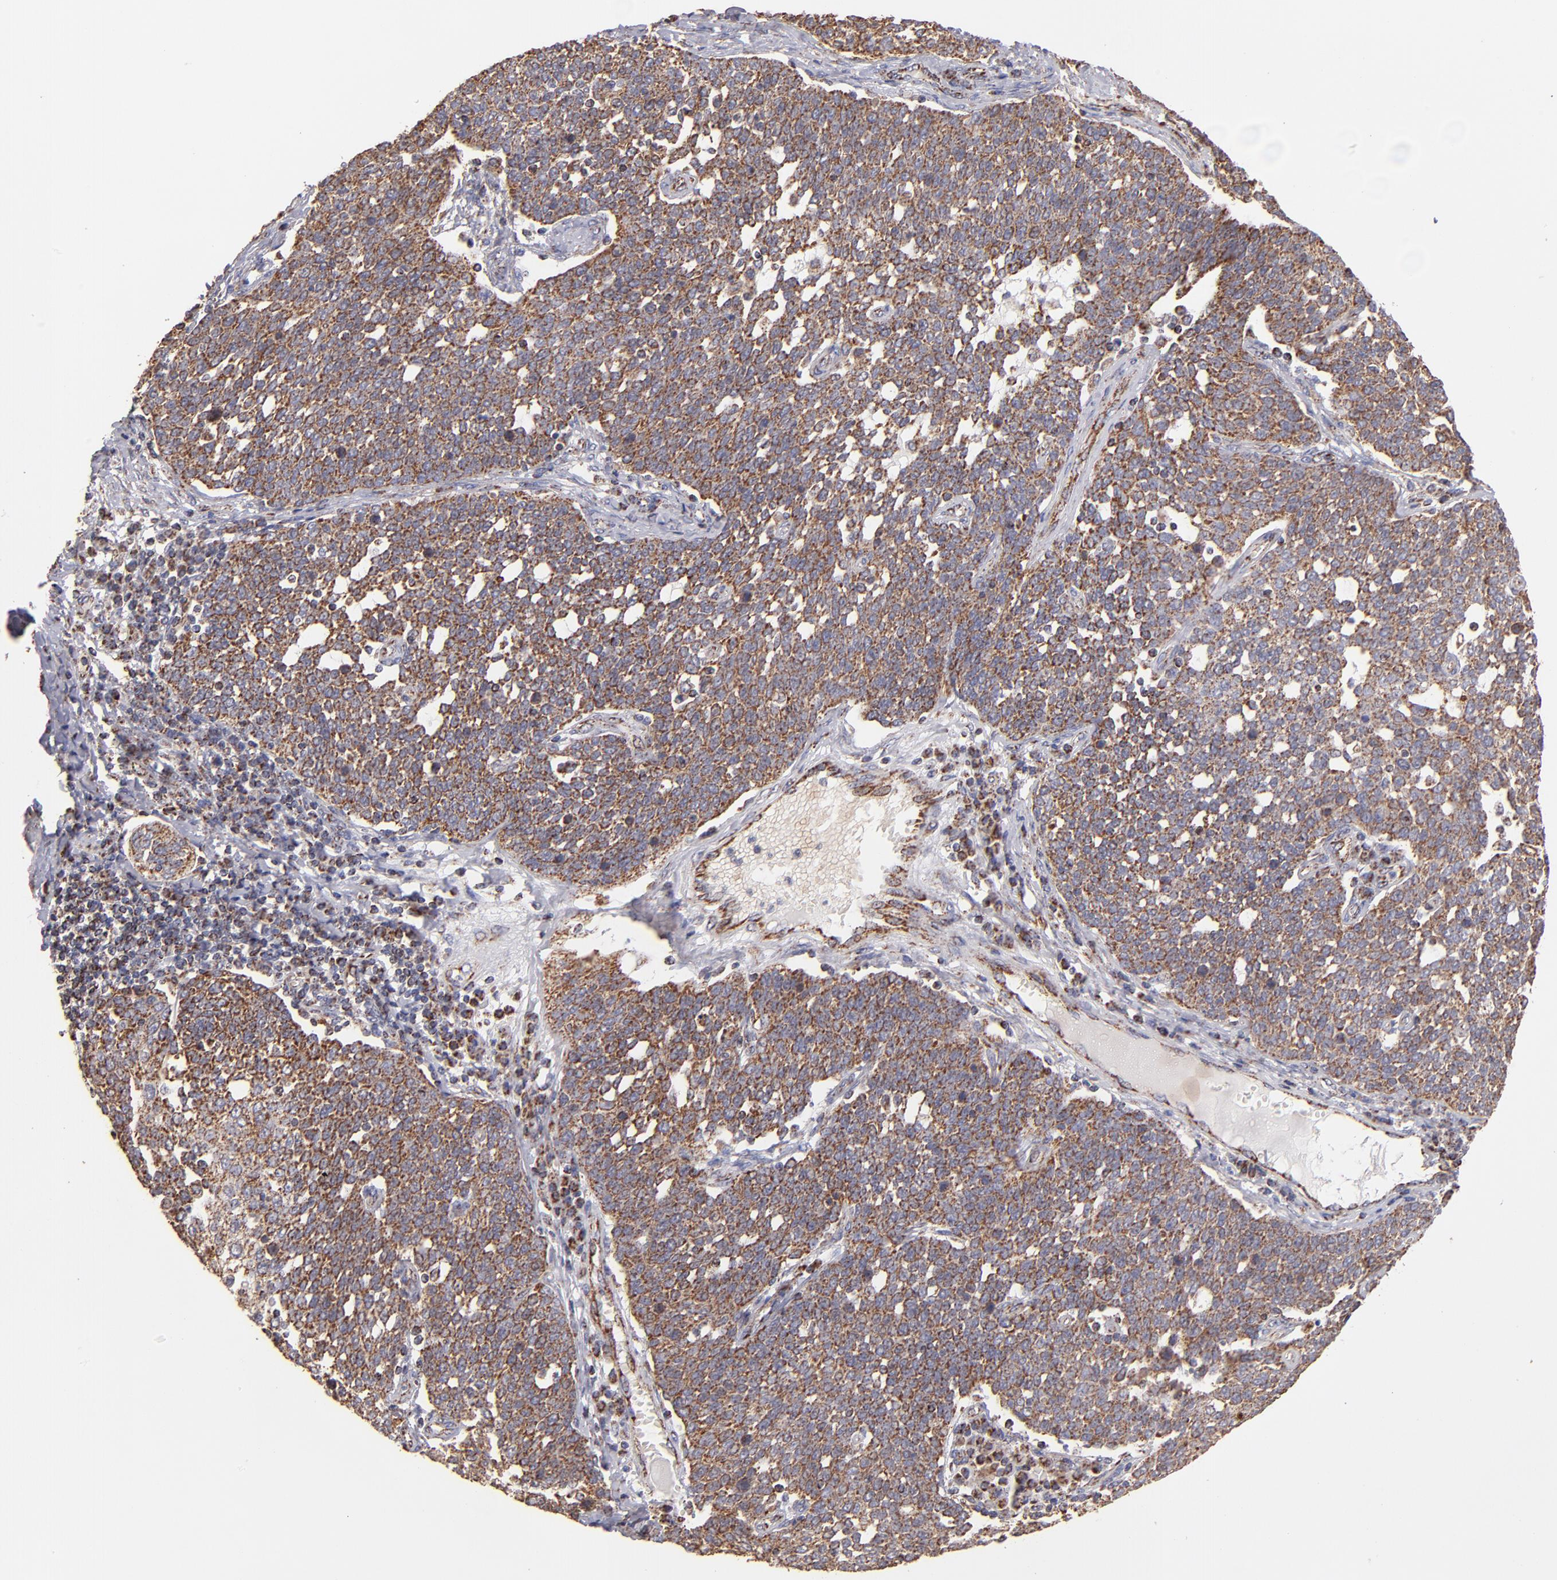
{"staining": {"intensity": "moderate", "quantity": ">75%", "location": "cytoplasmic/membranous"}, "tissue": "cervical cancer", "cell_type": "Tumor cells", "image_type": "cancer", "snomed": [{"axis": "morphology", "description": "Squamous cell carcinoma, NOS"}, {"axis": "topography", "description": "Cervix"}], "caption": "There is medium levels of moderate cytoplasmic/membranous expression in tumor cells of squamous cell carcinoma (cervical), as demonstrated by immunohistochemical staining (brown color).", "gene": "DLST", "patient": {"sex": "female", "age": 34}}